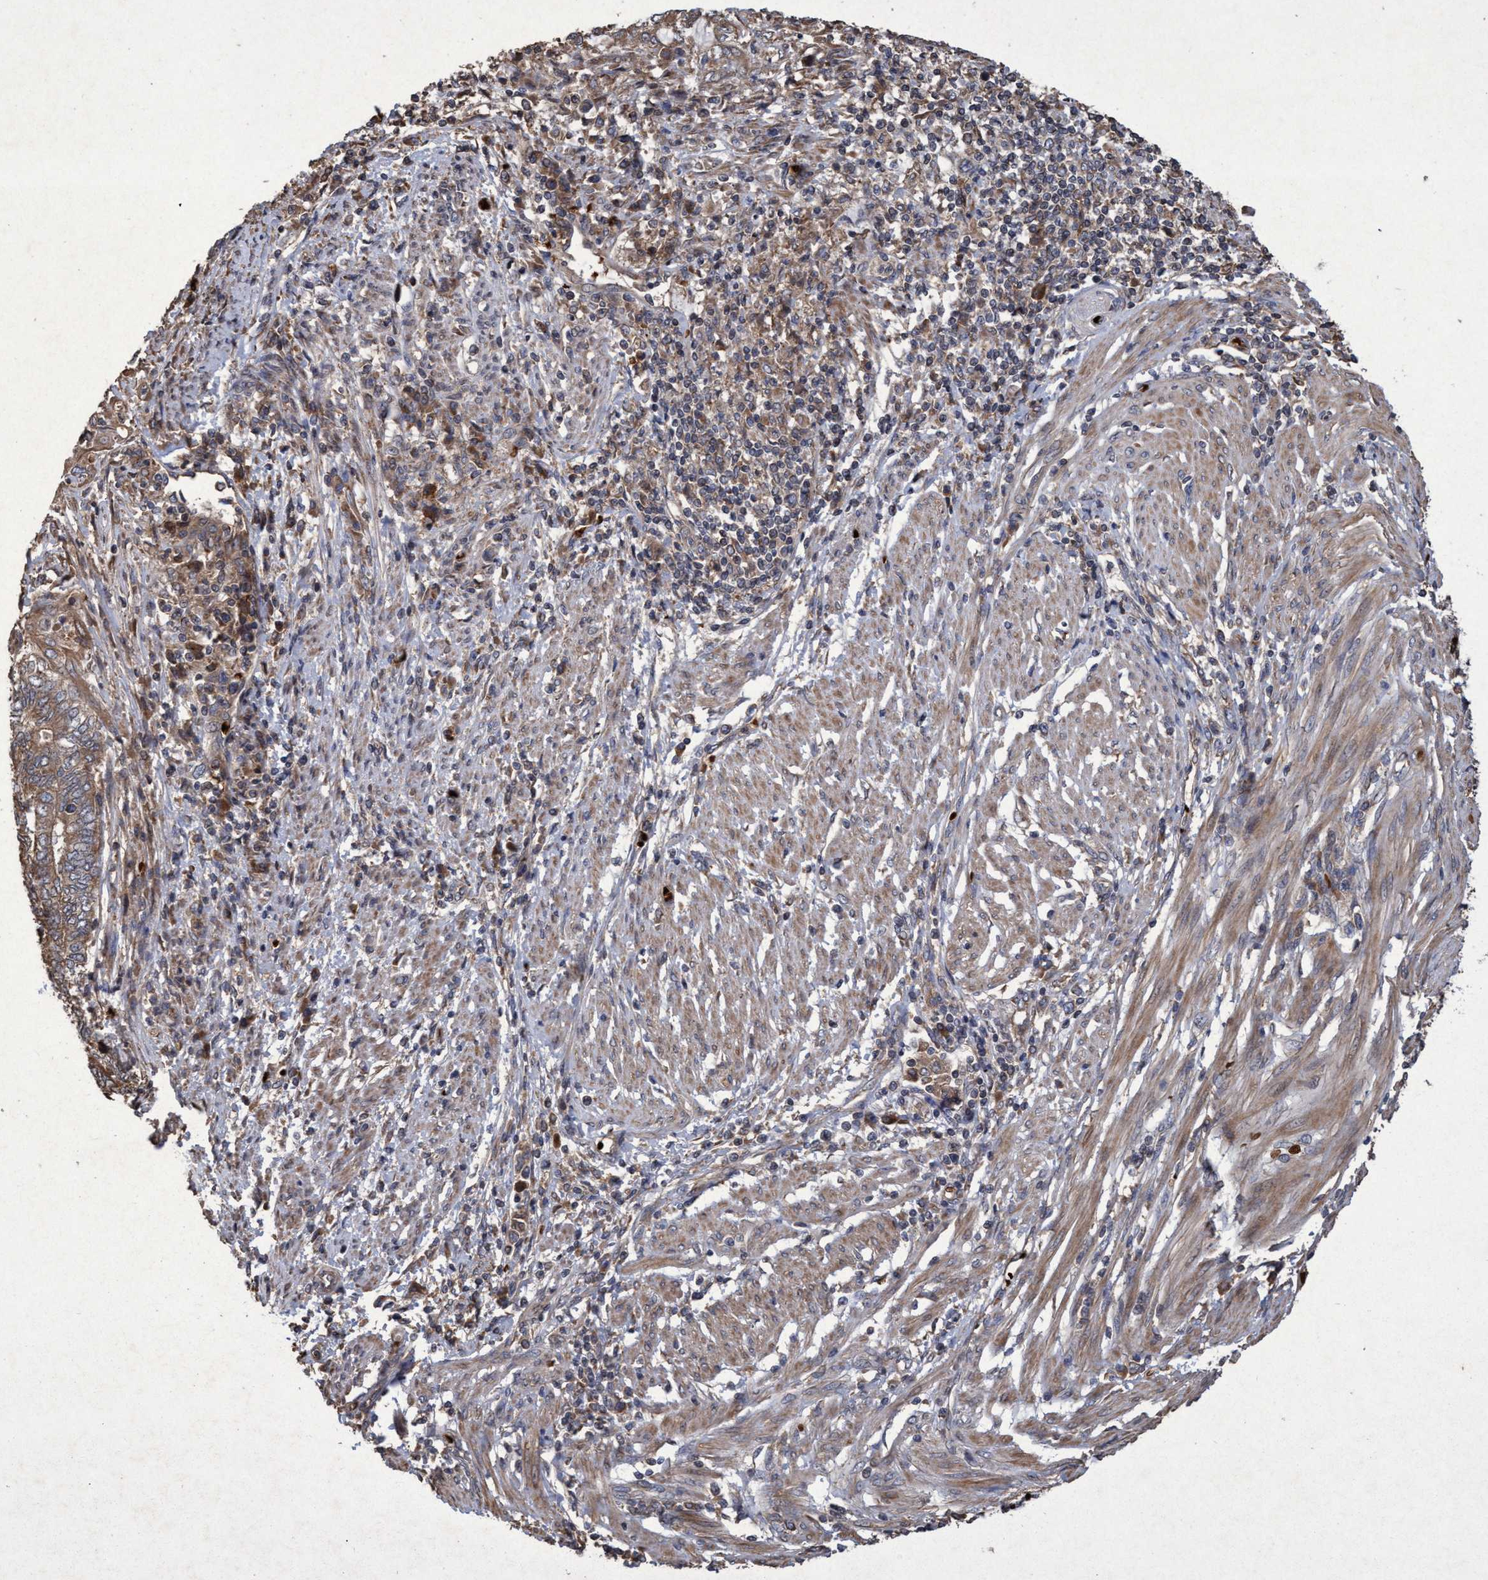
{"staining": {"intensity": "weak", "quantity": ">75%", "location": "cytoplasmic/membranous"}, "tissue": "endometrial cancer", "cell_type": "Tumor cells", "image_type": "cancer", "snomed": [{"axis": "morphology", "description": "Adenocarcinoma, NOS"}, {"axis": "topography", "description": "Uterus"}, {"axis": "topography", "description": "Endometrium"}], "caption": "A histopathology image showing weak cytoplasmic/membranous expression in approximately >75% of tumor cells in endometrial cancer (adenocarcinoma), as visualized by brown immunohistochemical staining.", "gene": "CHMP6", "patient": {"sex": "female", "age": 70}}